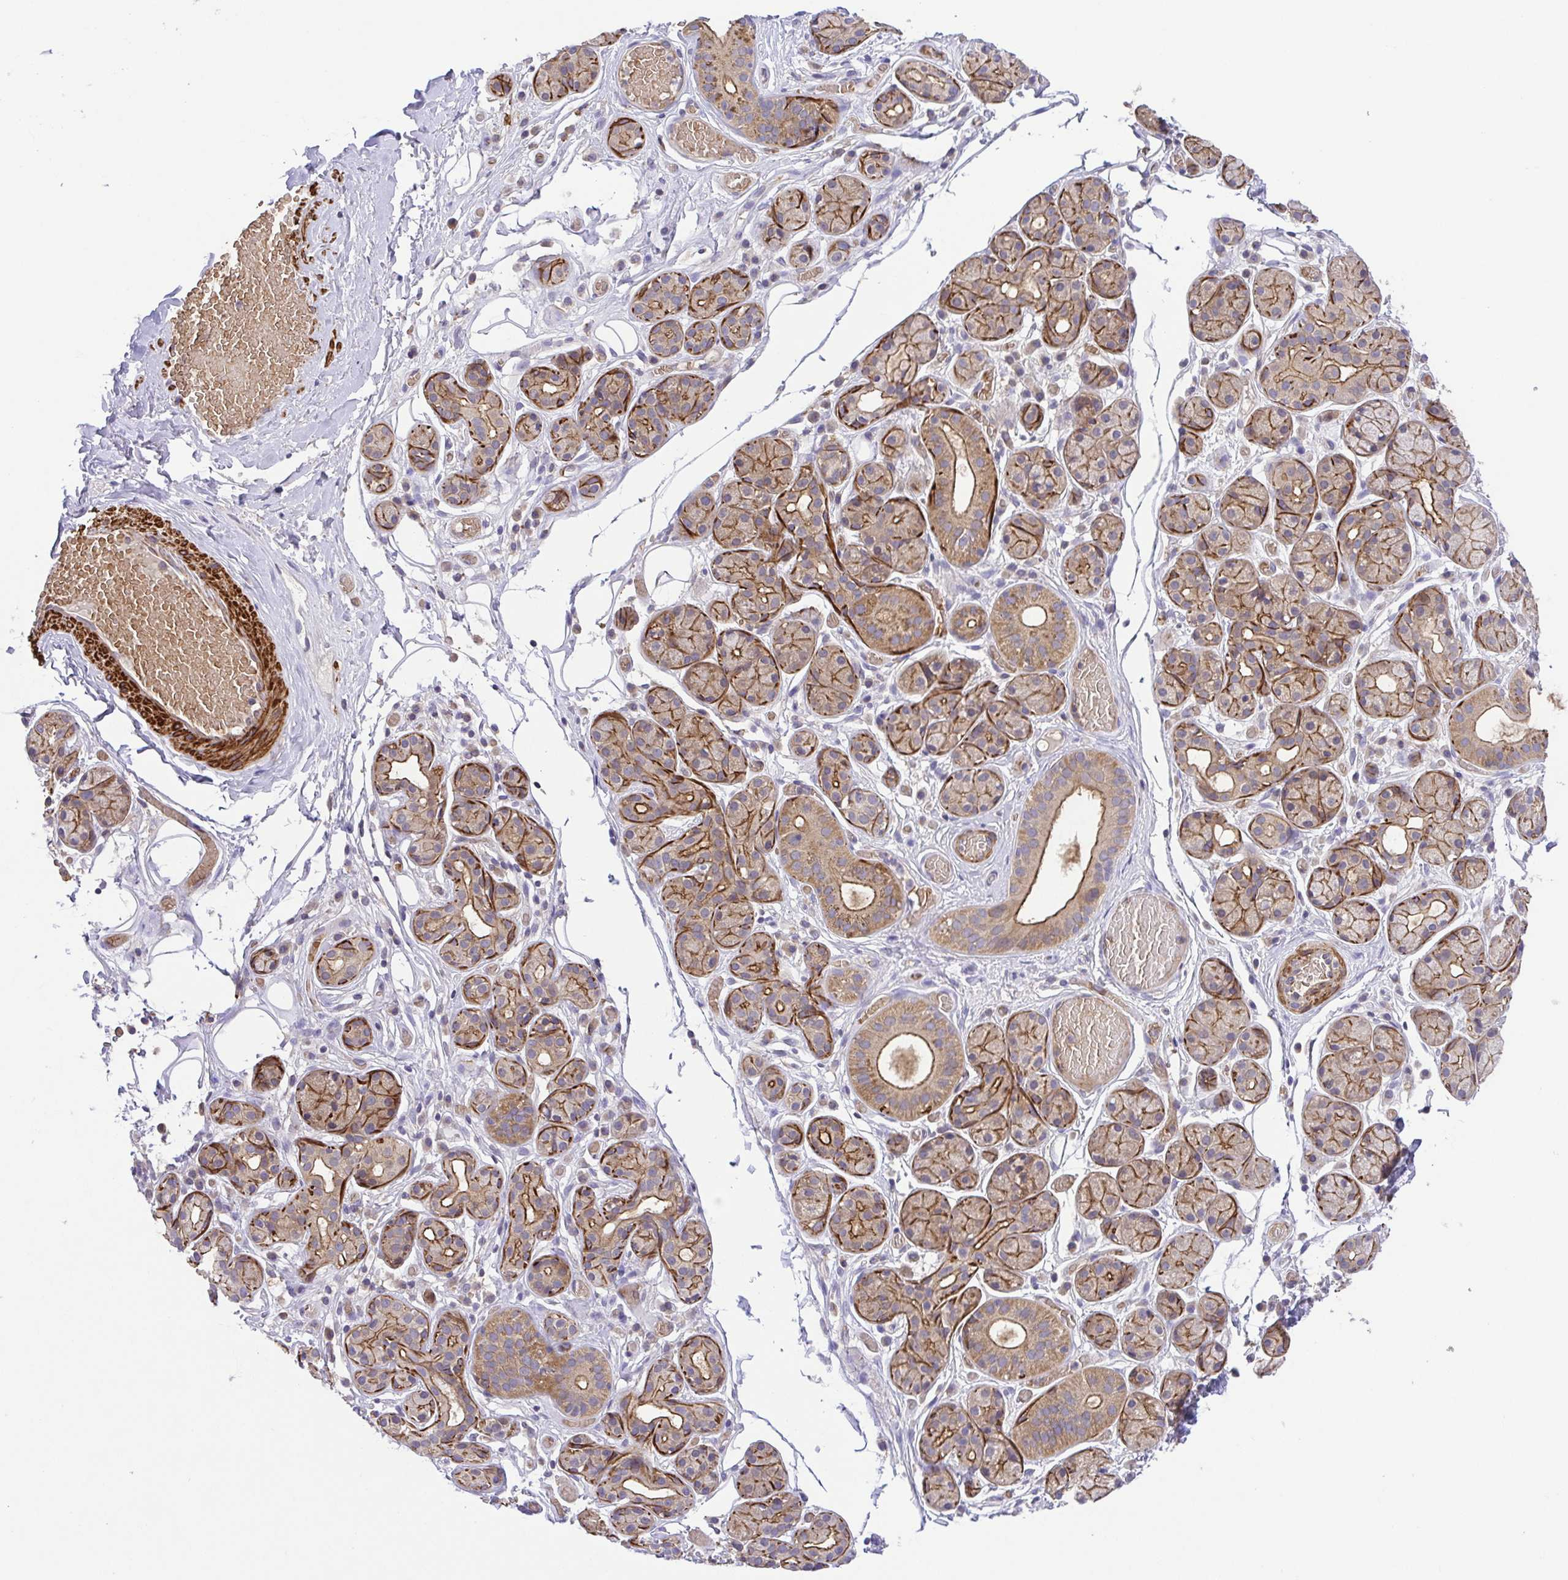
{"staining": {"intensity": "moderate", "quantity": "25%-75%", "location": "cytoplasmic/membranous"}, "tissue": "salivary gland", "cell_type": "Glandular cells", "image_type": "normal", "snomed": [{"axis": "morphology", "description": "Normal tissue, NOS"}, {"axis": "topography", "description": "Salivary gland"}, {"axis": "topography", "description": "Peripheral nerve tissue"}], "caption": "Immunohistochemical staining of normal human salivary gland demonstrates 25%-75% levels of moderate cytoplasmic/membranous protein staining in about 25%-75% of glandular cells.", "gene": "IDE", "patient": {"sex": "male", "age": 71}}